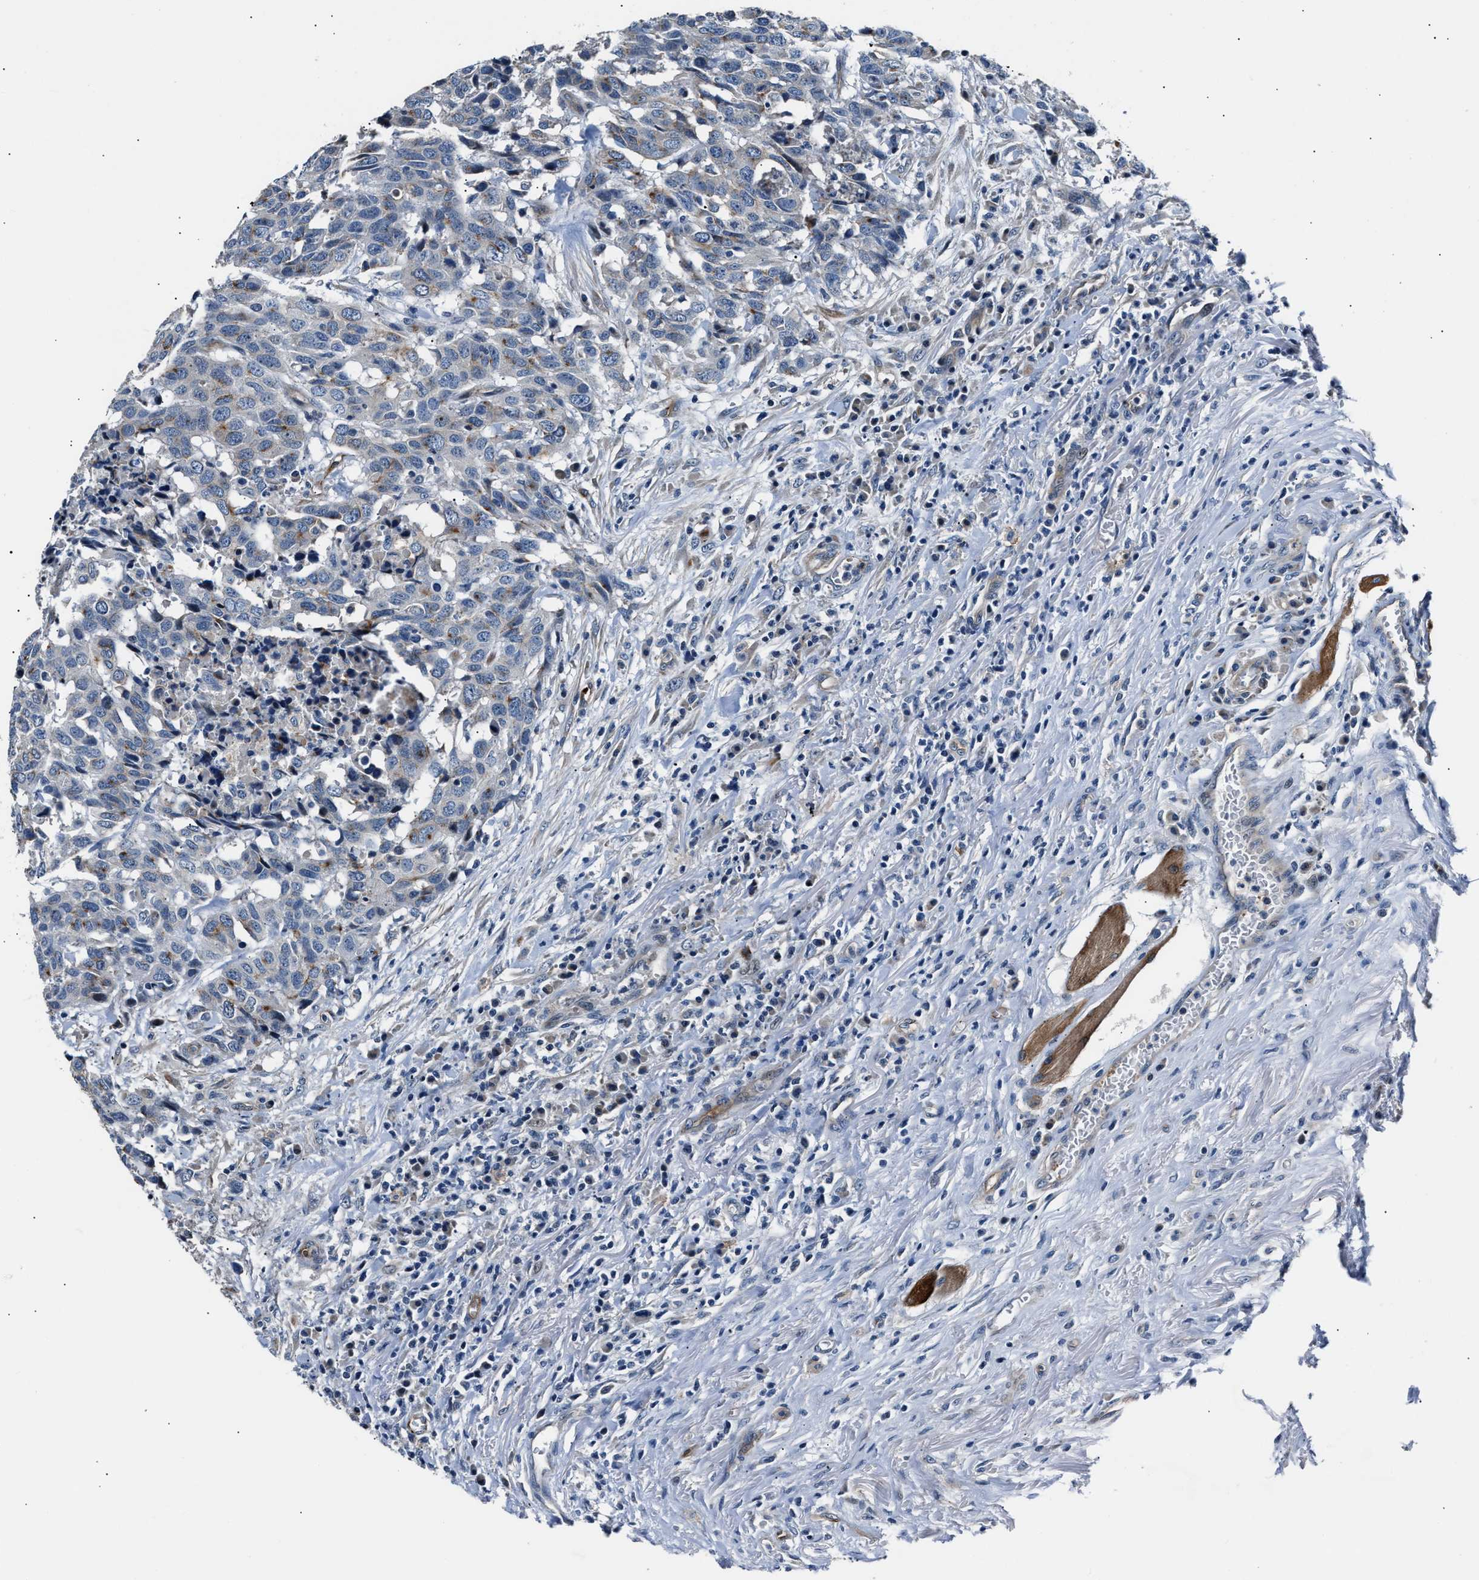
{"staining": {"intensity": "weak", "quantity": "<25%", "location": "cytoplasmic/membranous"}, "tissue": "head and neck cancer", "cell_type": "Tumor cells", "image_type": "cancer", "snomed": [{"axis": "morphology", "description": "Squamous cell carcinoma, NOS"}, {"axis": "topography", "description": "Head-Neck"}], "caption": "Protein analysis of head and neck cancer demonstrates no significant staining in tumor cells.", "gene": "MPDZ", "patient": {"sex": "male", "age": 66}}